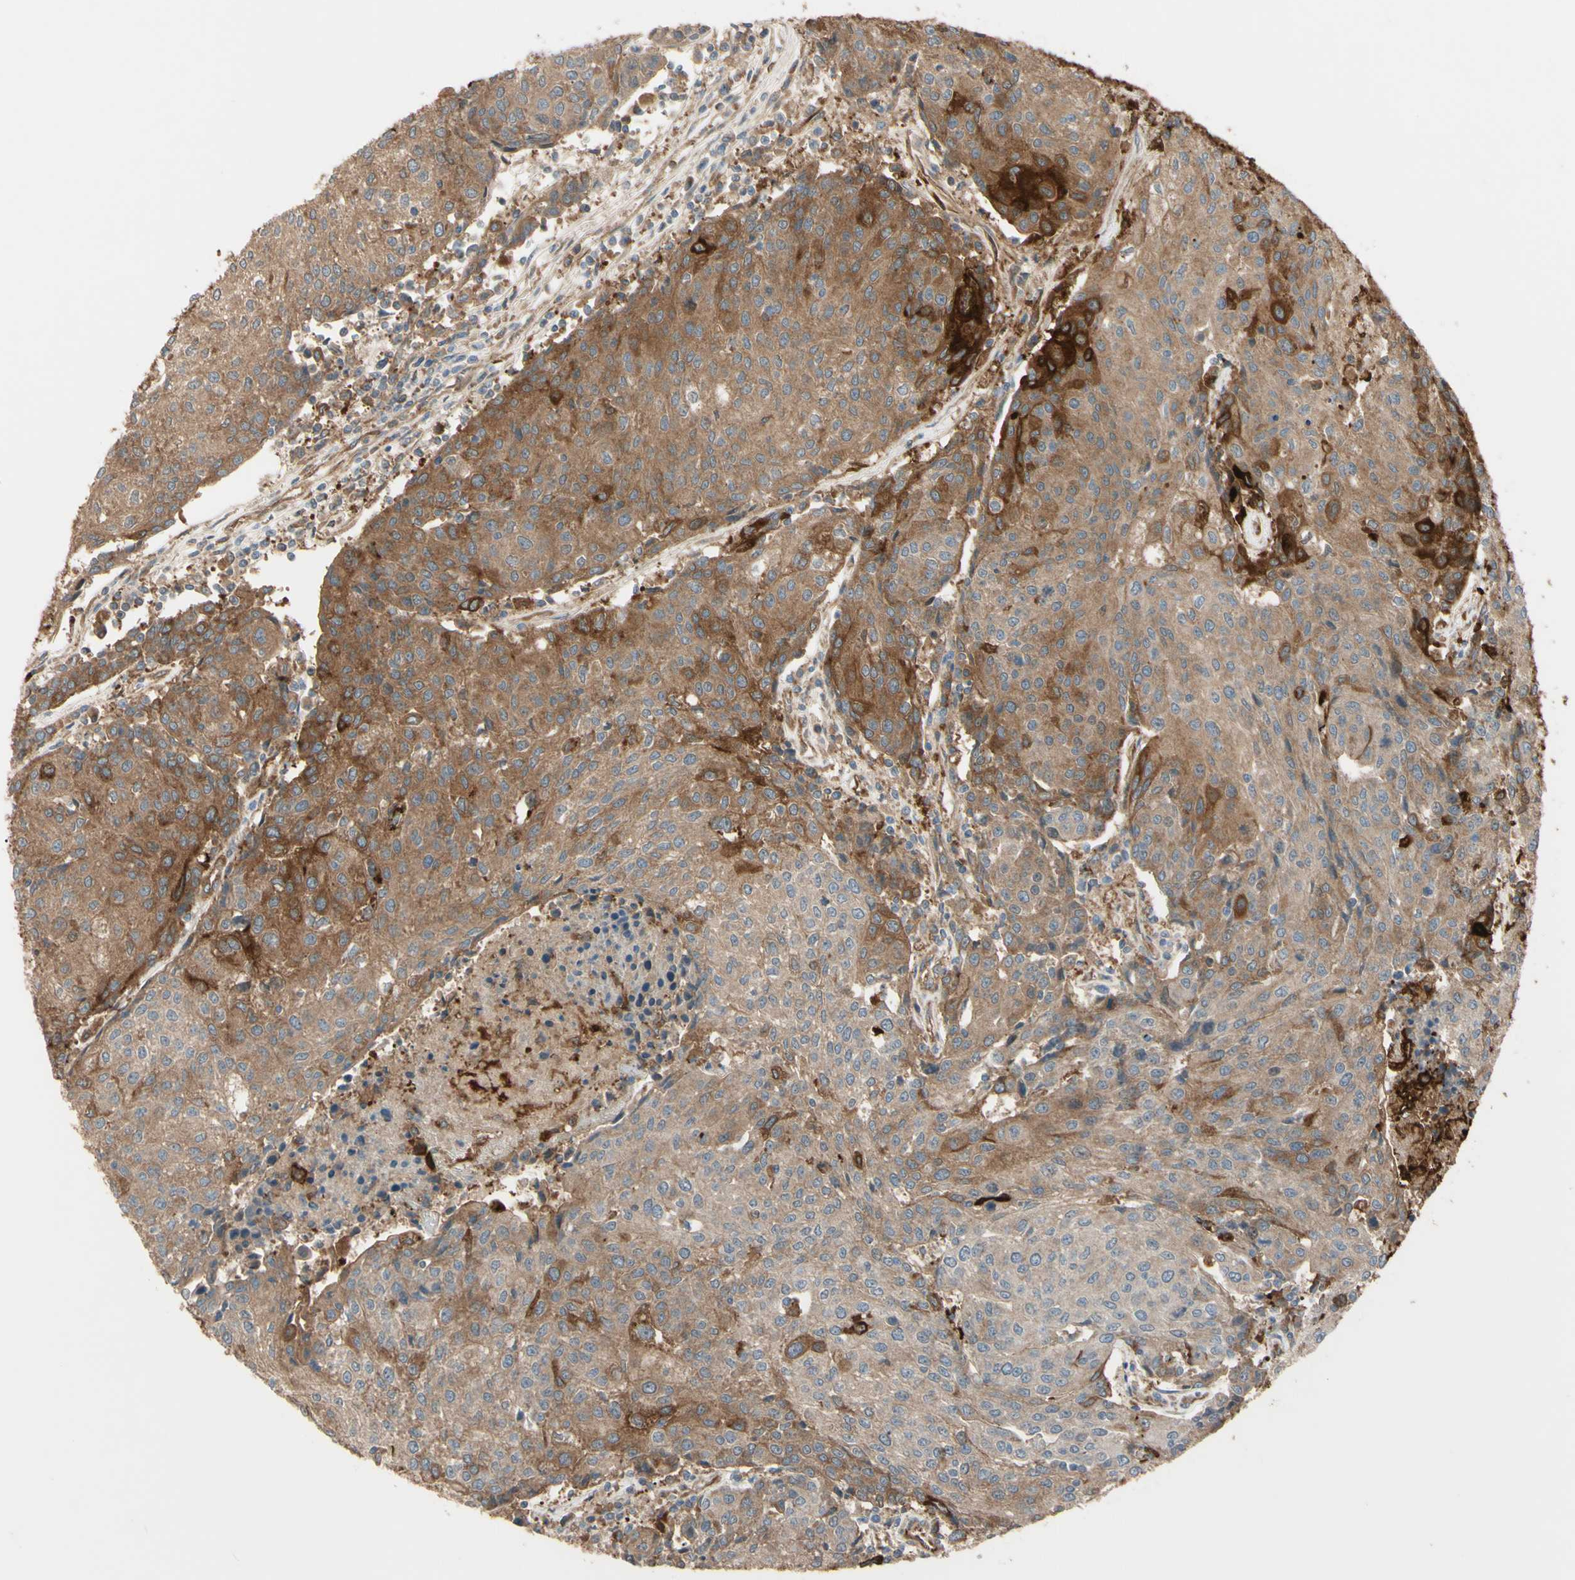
{"staining": {"intensity": "moderate", "quantity": ">75%", "location": "cytoplasmic/membranous"}, "tissue": "urothelial cancer", "cell_type": "Tumor cells", "image_type": "cancer", "snomed": [{"axis": "morphology", "description": "Urothelial carcinoma, High grade"}, {"axis": "topography", "description": "Urinary bladder"}], "caption": "Tumor cells demonstrate moderate cytoplasmic/membranous positivity in about >75% of cells in urothelial carcinoma (high-grade).", "gene": "PTPN12", "patient": {"sex": "female", "age": 85}}